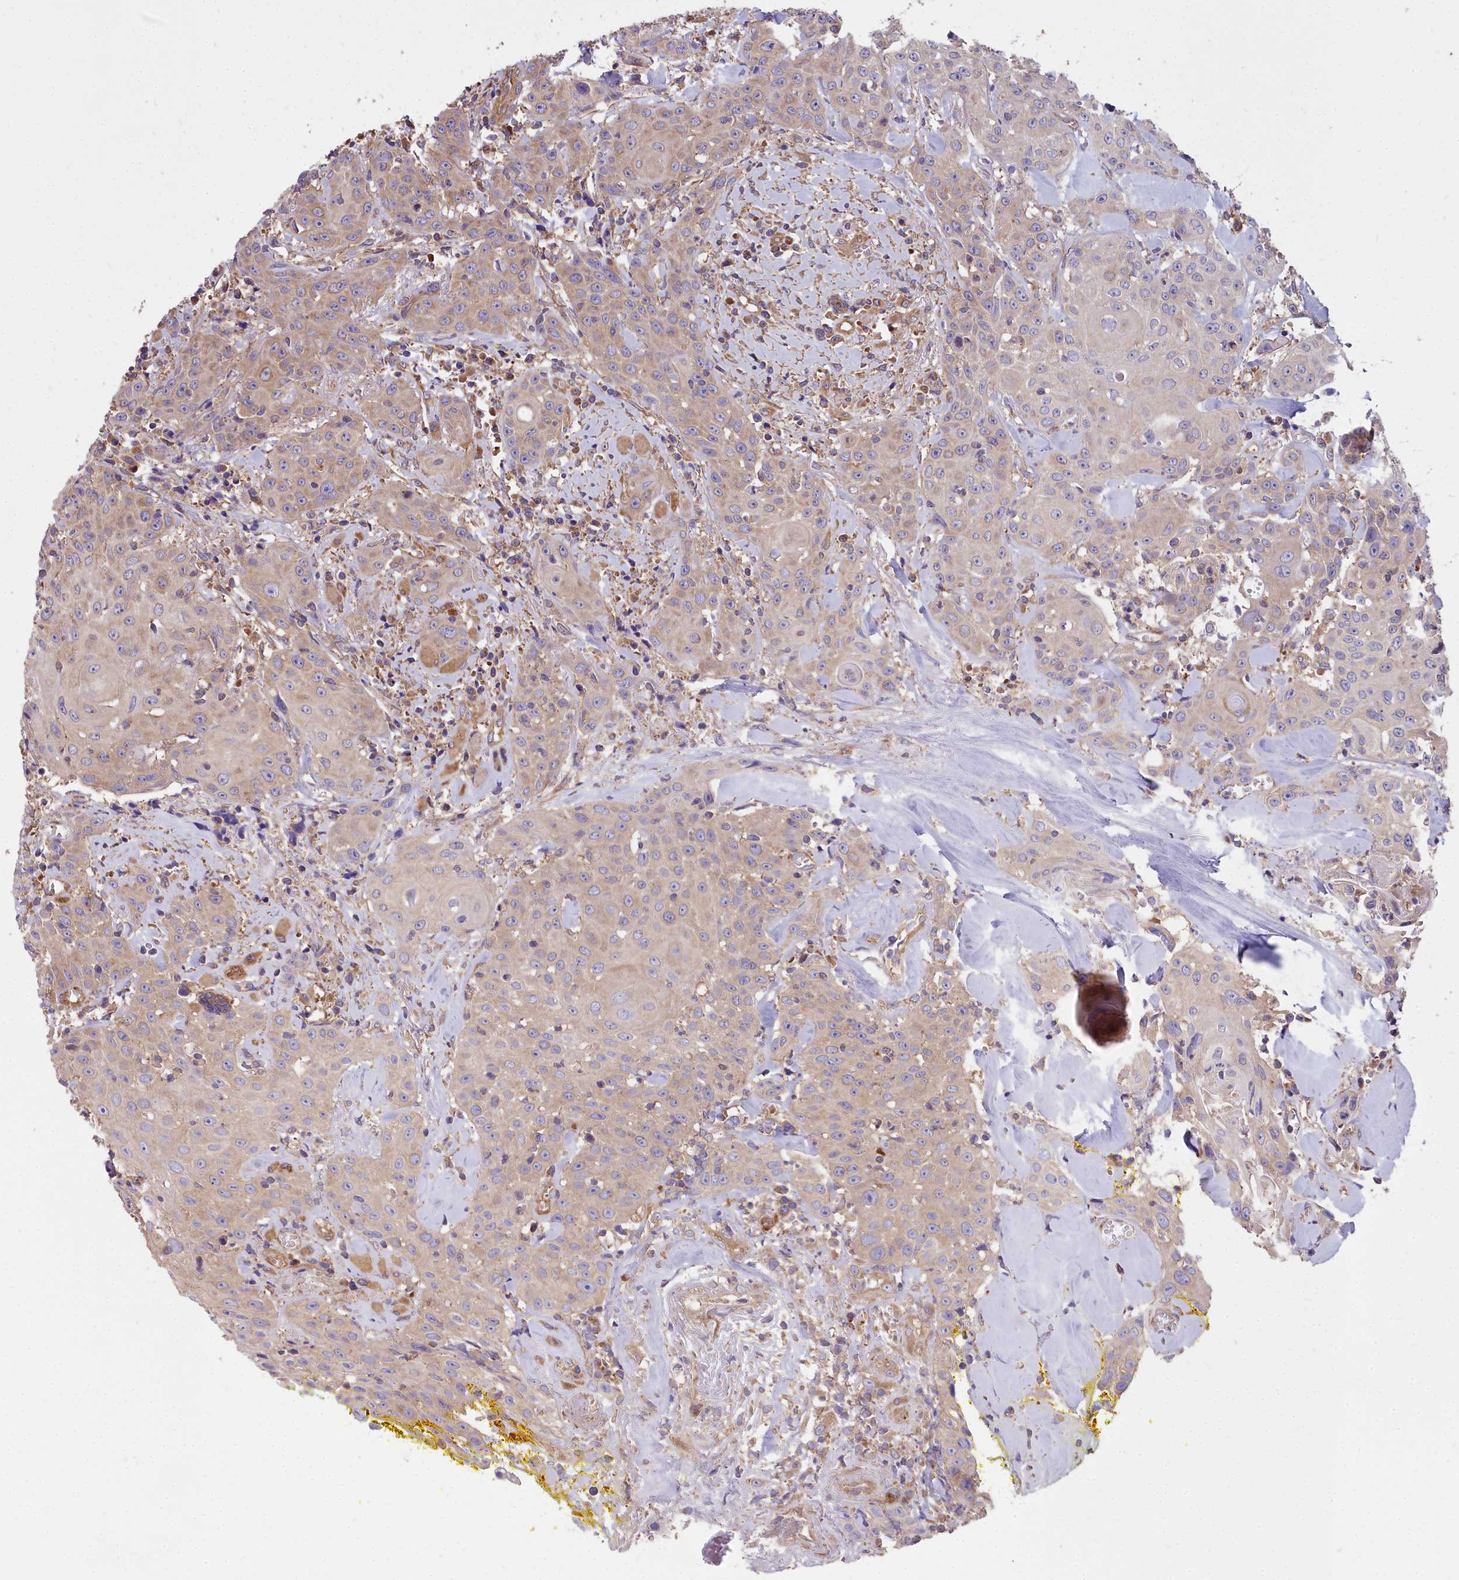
{"staining": {"intensity": "weak", "quantity": "25%-75%", "location": "cytoplasmic/membranous"}, "tissue": "head and neck cancer", "cell_type": "Tumor cells", "image_type": "cancer", "snomed": [{"axis": "morphology", "description": "Squamous cell carcinoma, NOS"}, {"axis": "topography", "description": "Oral tissue"}, {"axis": "topography", "description": "Head-Neck"}], "caption": "A brown stain shows weak cytoplasmic/membranous positivity of a protein in head and neck squamous cell carcinoma tumor cells. The staining is performed using DAB brown chromogen to label protein expression. The nuclei are counter-stained blue using hematoxylin.", "gene": "DCTN3", "patient": {"sex": "female", "age": 82}}